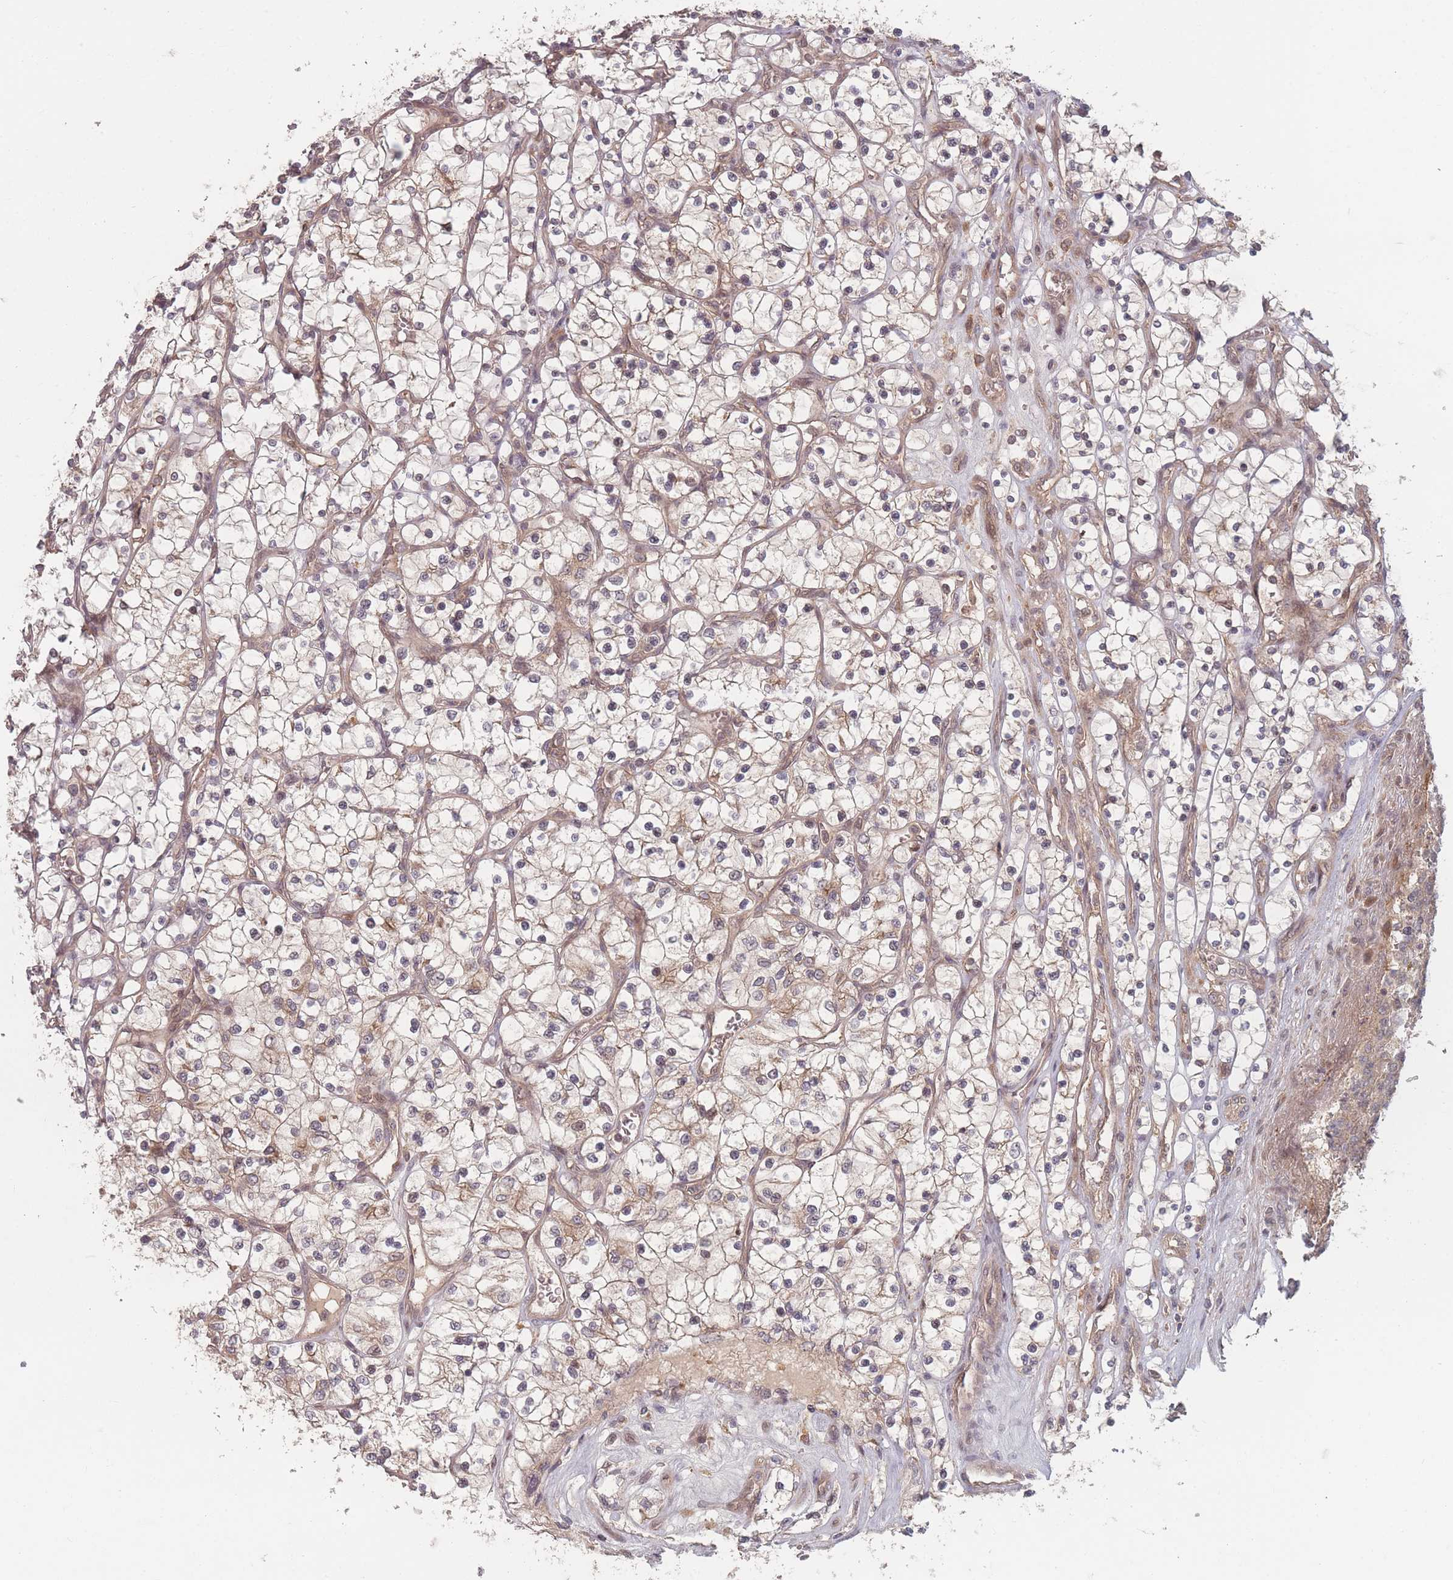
{"staining": {"intensity": "weak", "quantity": ">75%", "location": "cytoplasmic/membranous"}, "tissue": "renal cancer", "cell_type": "Tumor cells", "image_type": "cancer", "snomed": [{"axis": "morphology", "description": "Adenocarcinoma, NOS"}, {"axis": "topography", "description": "Kidney"}], "caption": "Protein analysis of renal adenocarcinoma tissue demonstrates weak cytoplasmic/membranous expression in about >75% of tumor cells. (brown staining indicates protein expression, while blue staining denotes nuclei).", "gene": "HAGH", "patient": {"sex": "female", "age": 69}}